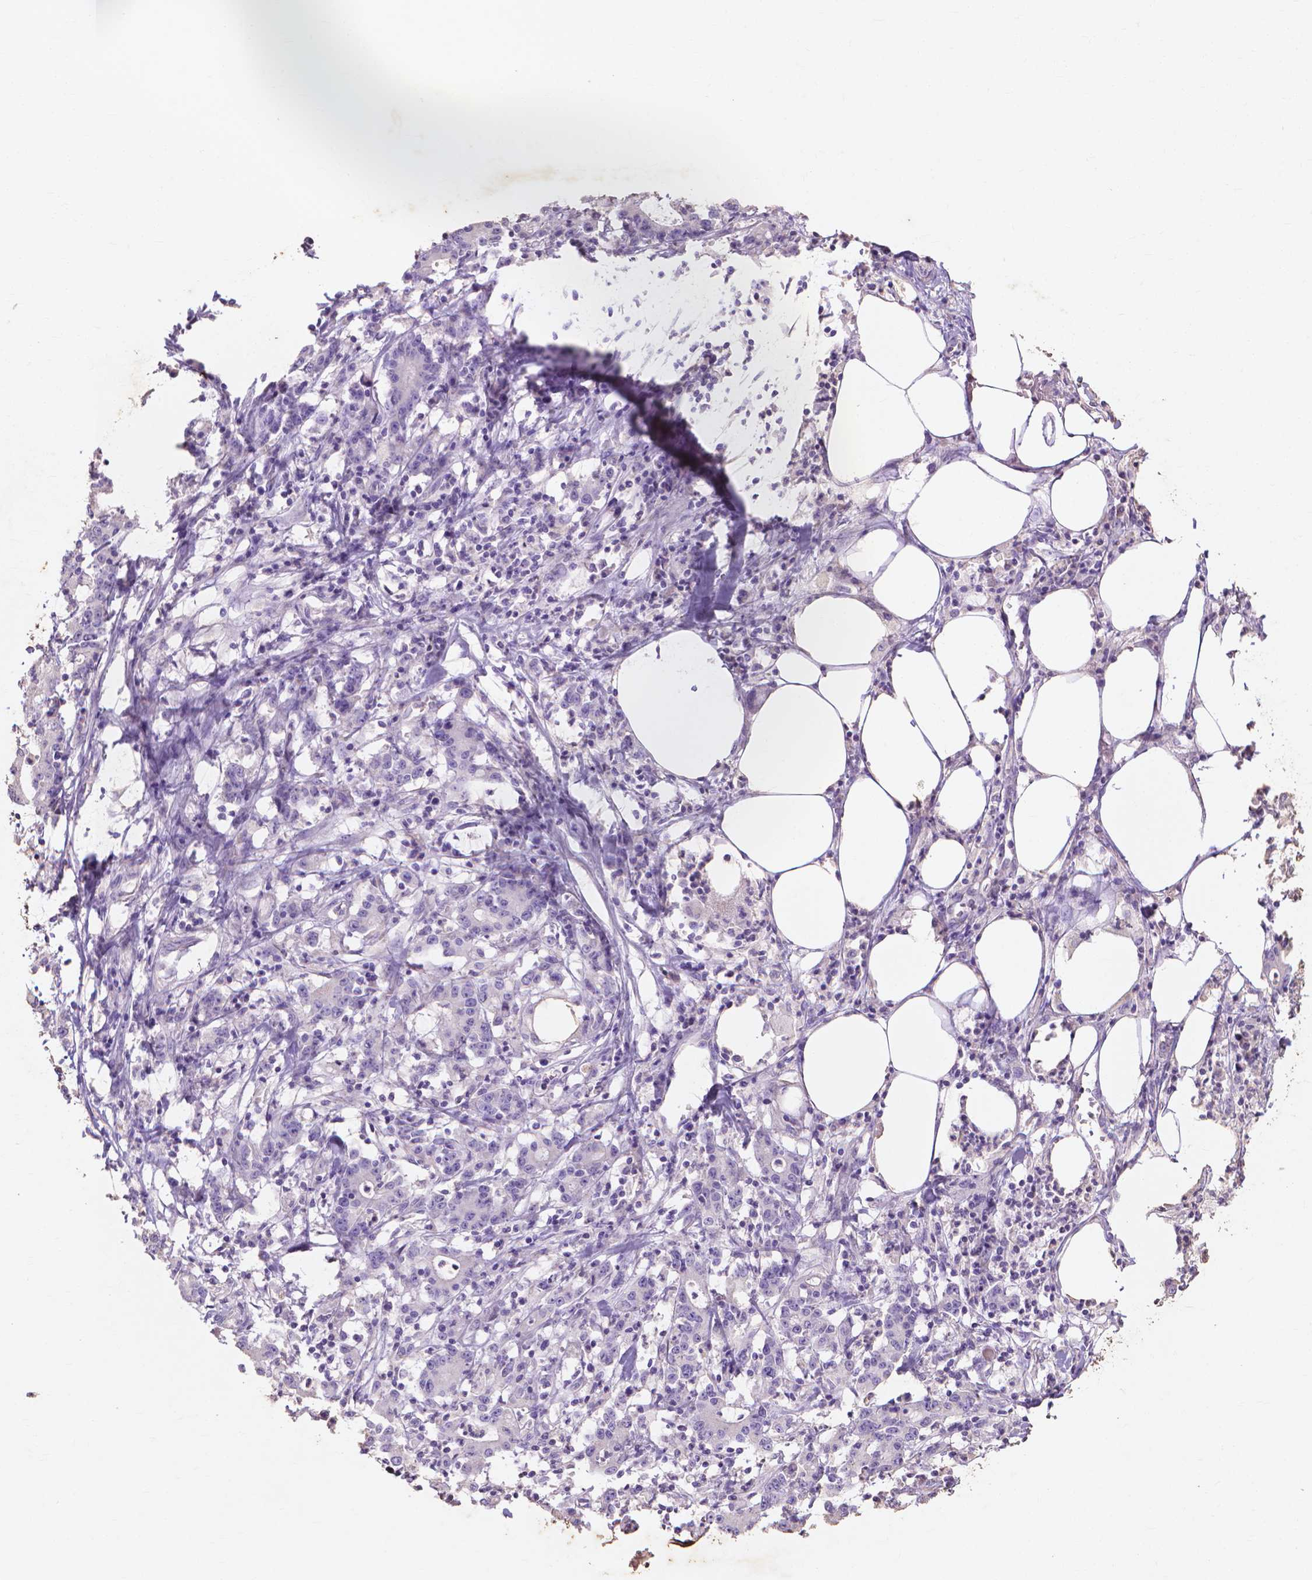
{"staining": {"intensity": "negative", "quantity": "none", "location": "none"}, "tissue": "stomach cancer", "cell_type": "Tumor cells", "image_type": "cancer", "snomed": [{"axis": "morphology", "description": "Adenocarcinoma, NOS"}, {"axis": "topography", "description": "Stomach, upper"}], "caption": "This is an immunohistochemistry photomicrograph of stomach cancer (adenocarcinoma). There is no positivity in tumor cells.", "gene": "MMP11", "patient": {"sex": "male", "age": 68}}